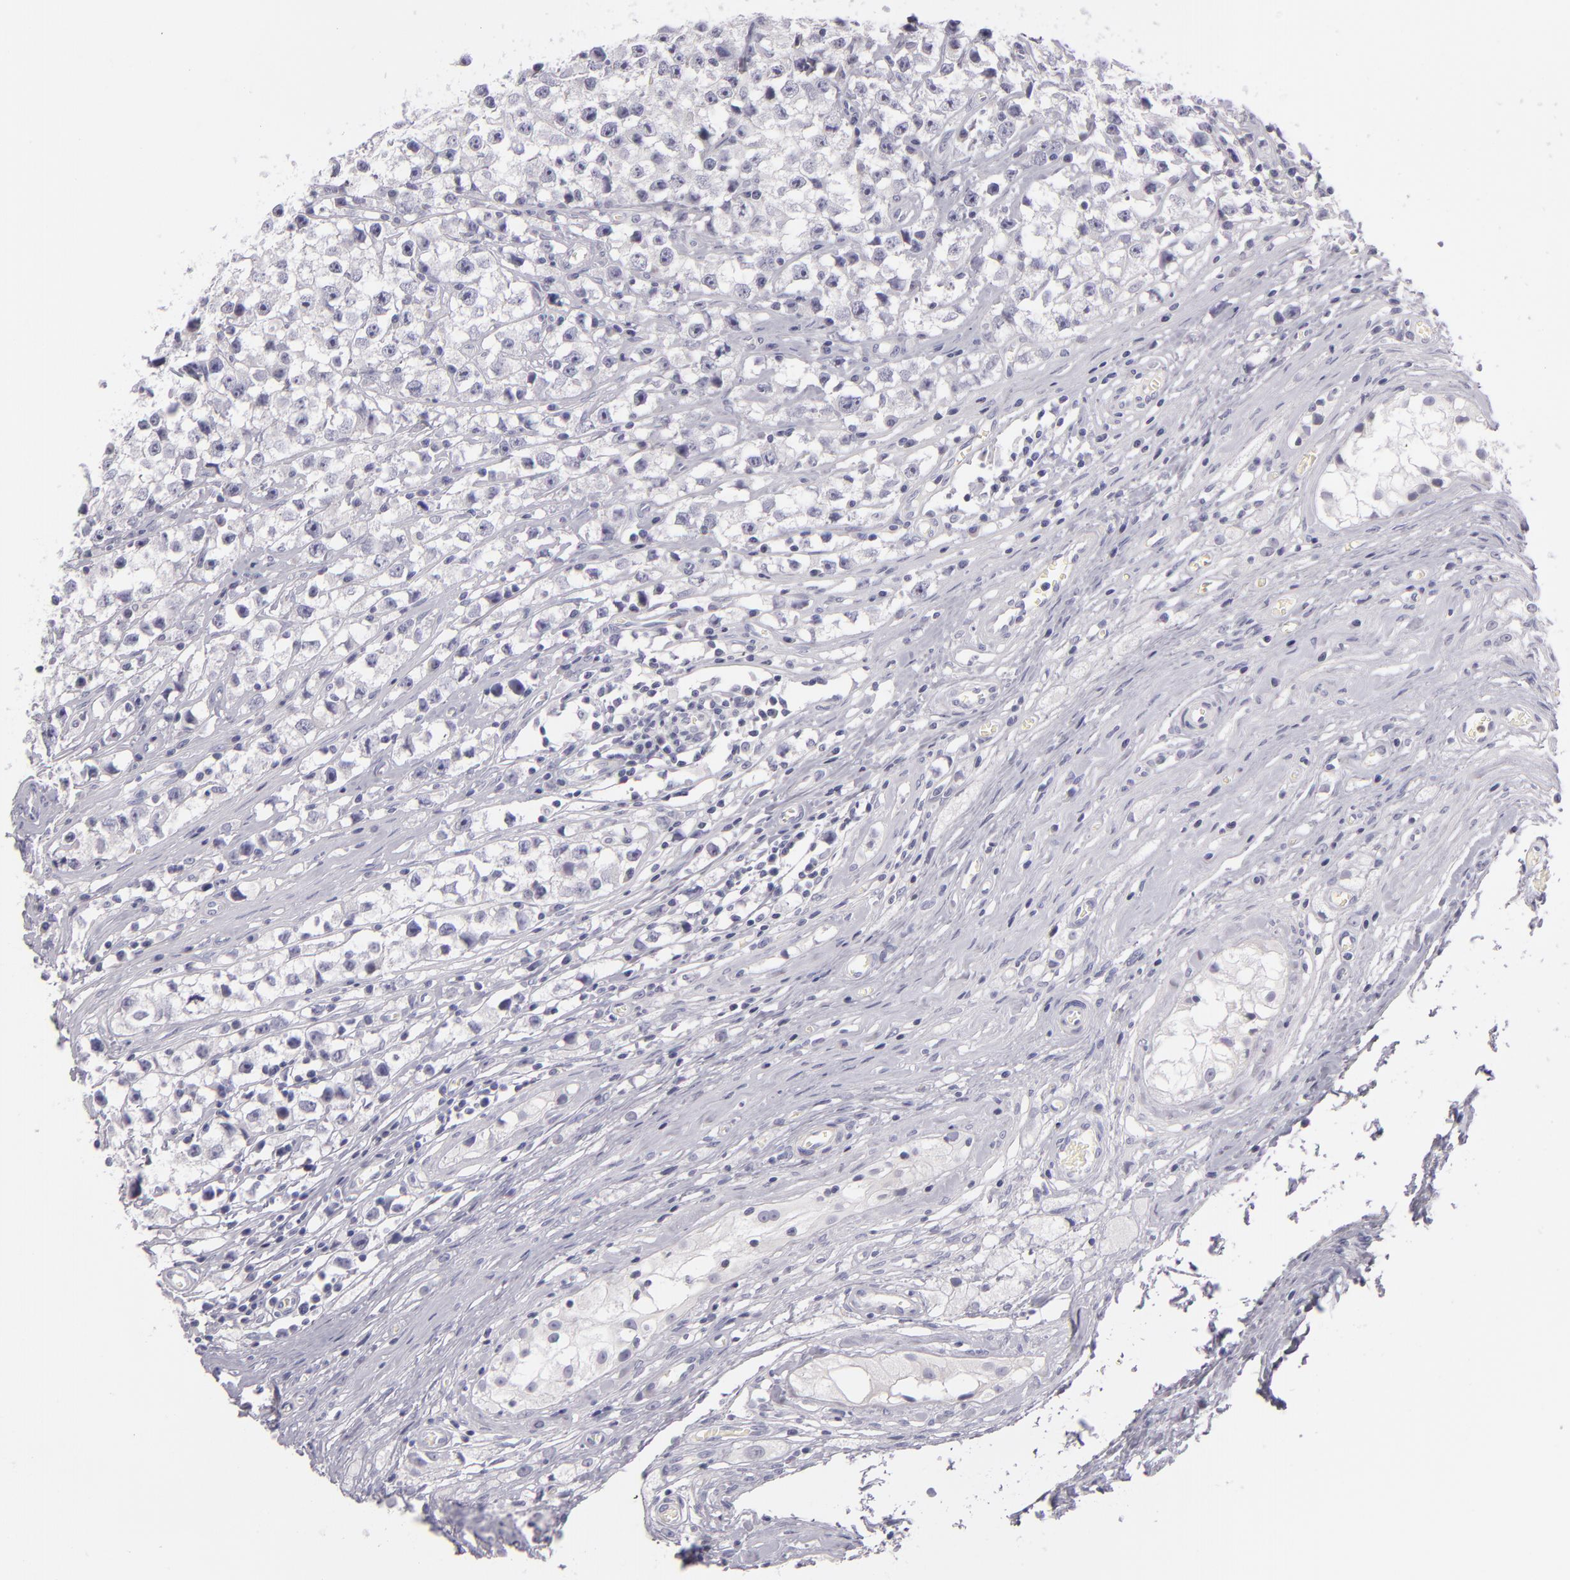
{"staining": {"intensity": "negative", "quantity": "none", "location": "none"}, "tissue": "testis cancer", "cell_type": "Tumor cells", "image_type": "cancer", "snomed": [{"axis": "morphology", "description": "Seminoma, NOS"}, {"axis": "topography", "description": "Testis"}], "caption": "Immunohistochemistry of human testis cancer displays no positivity in tumor cells.", "gene": "FAM181A", "patient": {"sex": "male", "age": 35}}